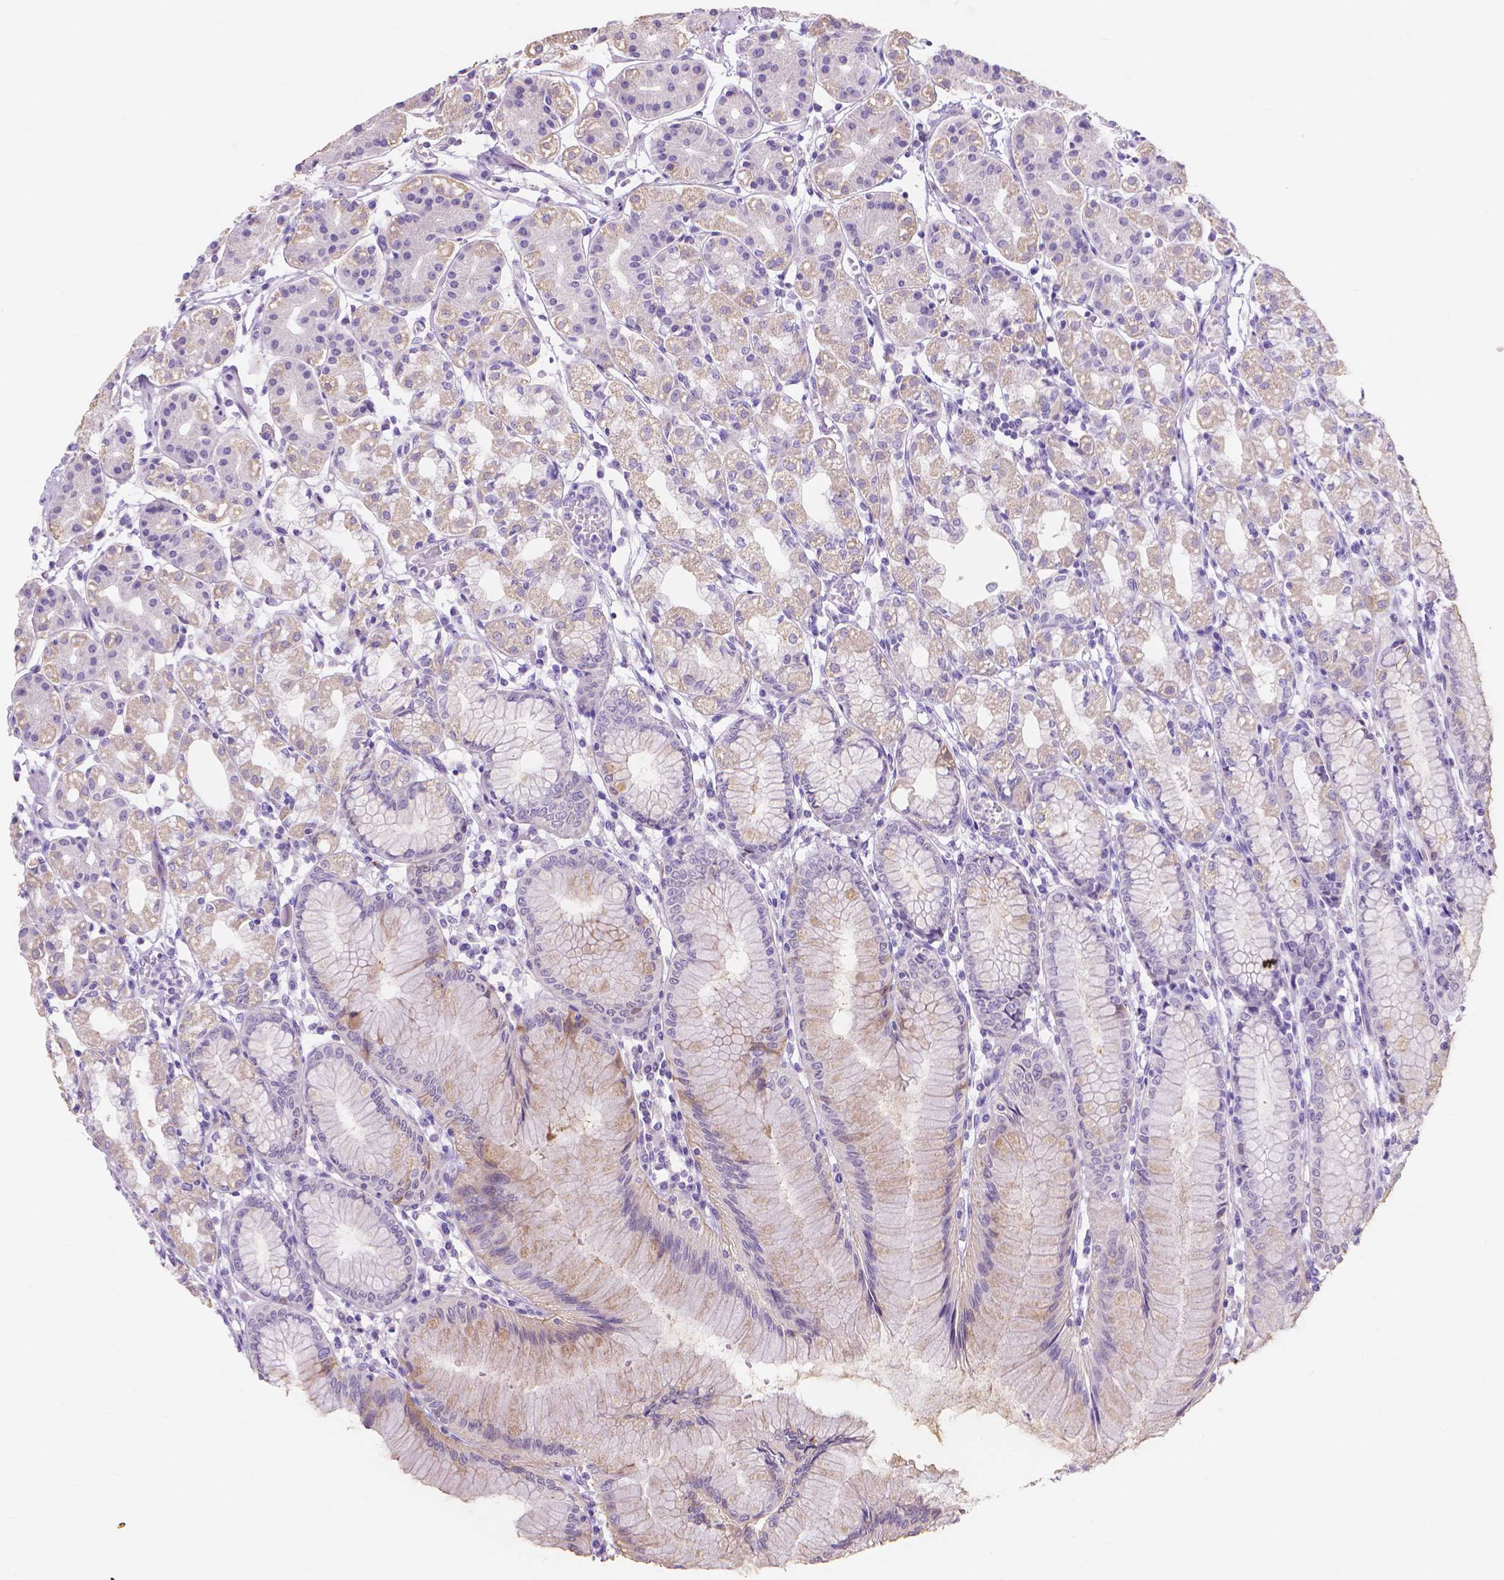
{"staining": {"intensity": "weak", "quantity": "25%-75%", "location": "cytoplasmic/membranous"}, "tissue": "stomach", "cell_type": "Glandular cells", "image_type": "normal", "snomed": [{"axis": "morphology", "description": "Normal tissue, NOS"}, {"axis": "topography", "description": "Skeletal muscle"}, {"axis": "topography", "description": "Stomach"}], "caption": "High-power microscopy captured an immunohistochemistry (IHC) photomicrograph of benign stomach, revealing weak cytoplasmic/membranous expression in approximately 25%-75% of glandular cells.", "gene": "MMP11", "patient": {"sex": "female", "age": 57}}